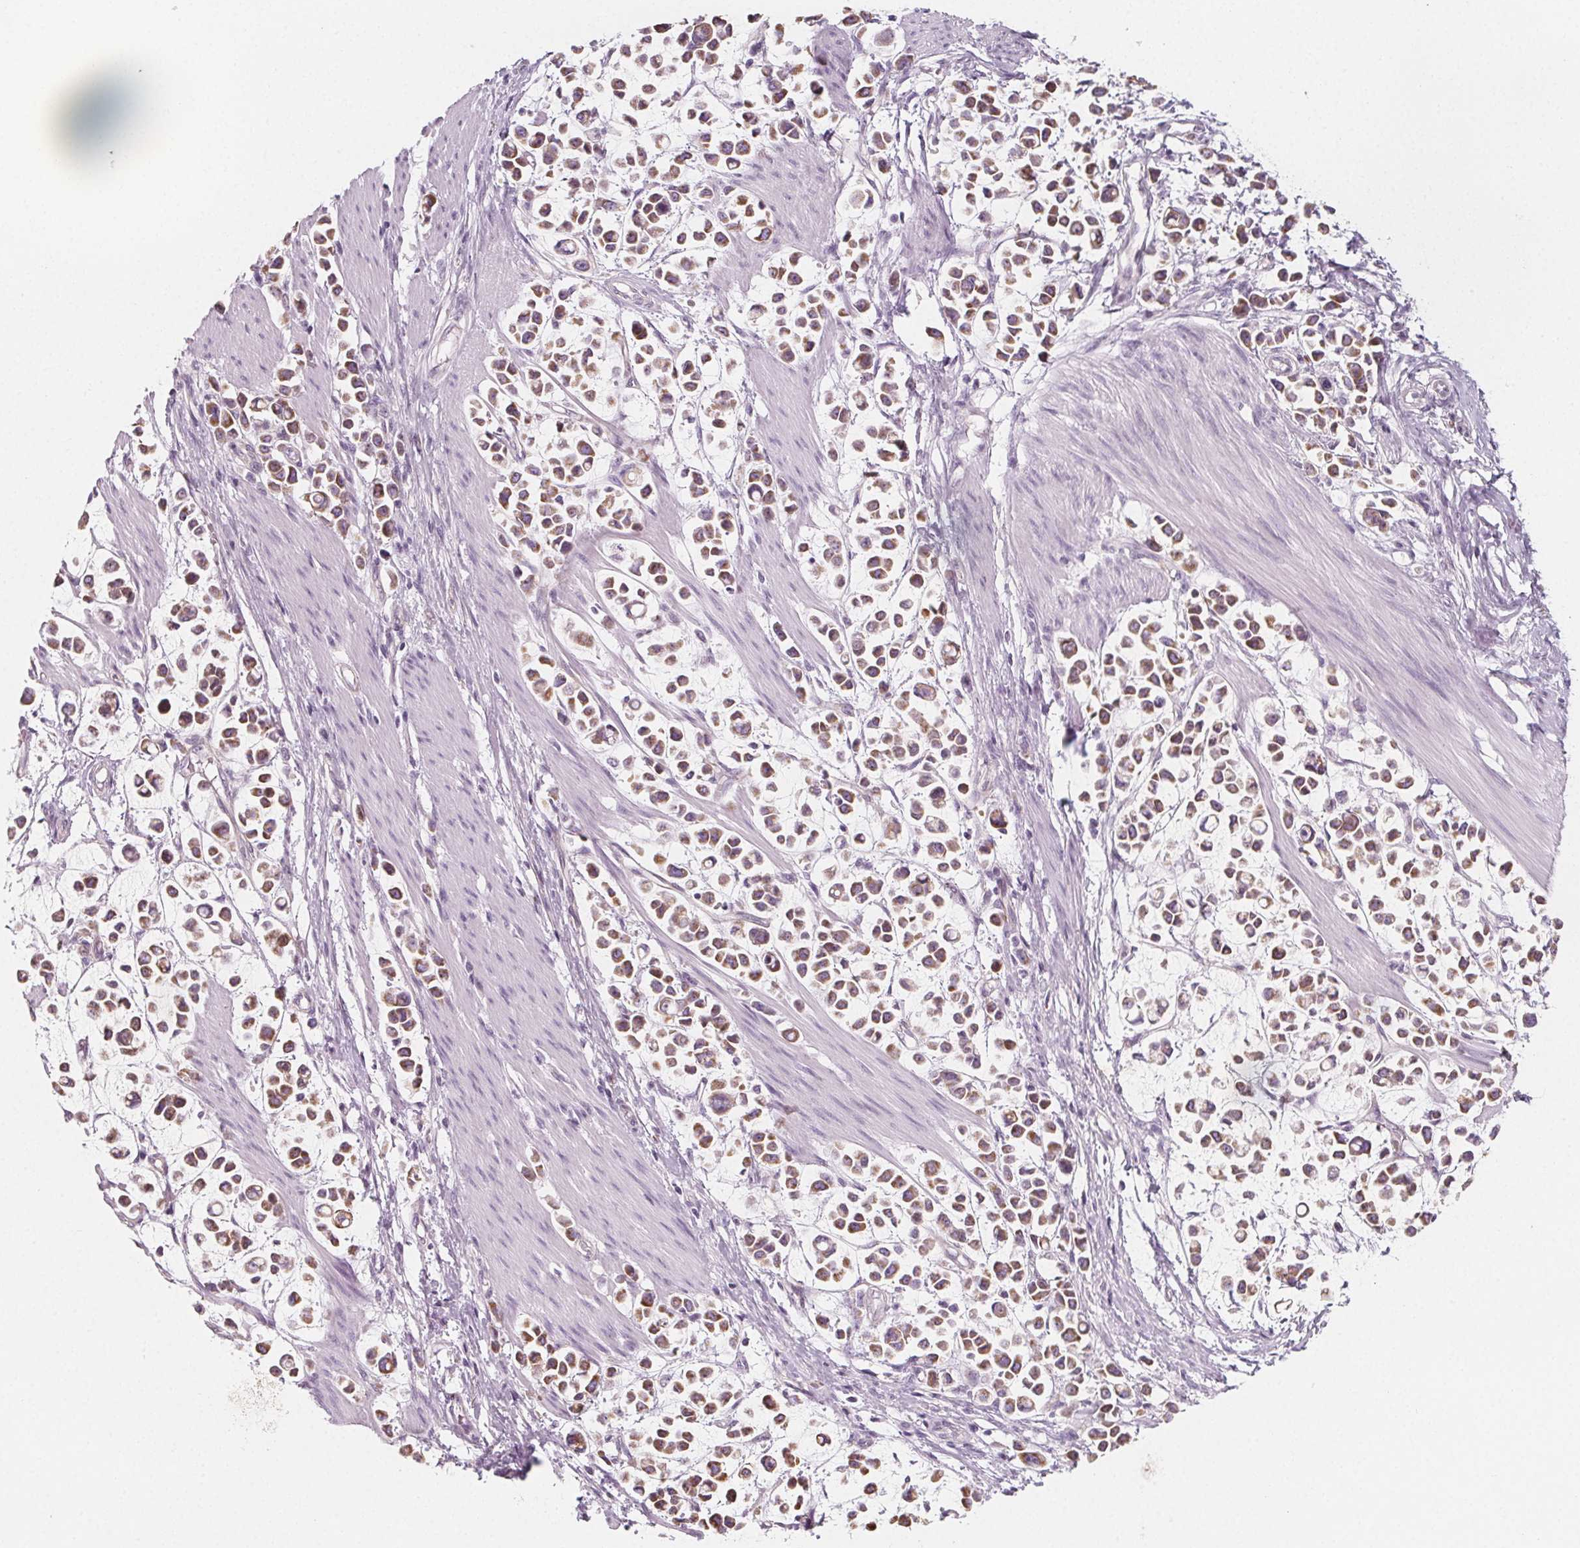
{"staining": {"intensity": "moderate", "quantity": ">75%", "location": "cytoplasmic/membranous"}, "tissue": "stomach cancer", "cell_type": "Tumor cells", "image_type": "cancer", "snomed": [{"axis": "morphology", "description": "Adenocarcinoma, NOS"}, {"axis": "topography", "description": "Stomach"}], "caption": "Stomach cancer (adenocarcinoma) stained with DAB (3,3'-diaminobenzidine) IHC exhibits medium levels of moderate cytoplasmic/membranous staining in about >75% of tumor cells.", "gene": "IL17C", "patient": {"sex": "male", "age": 82}}